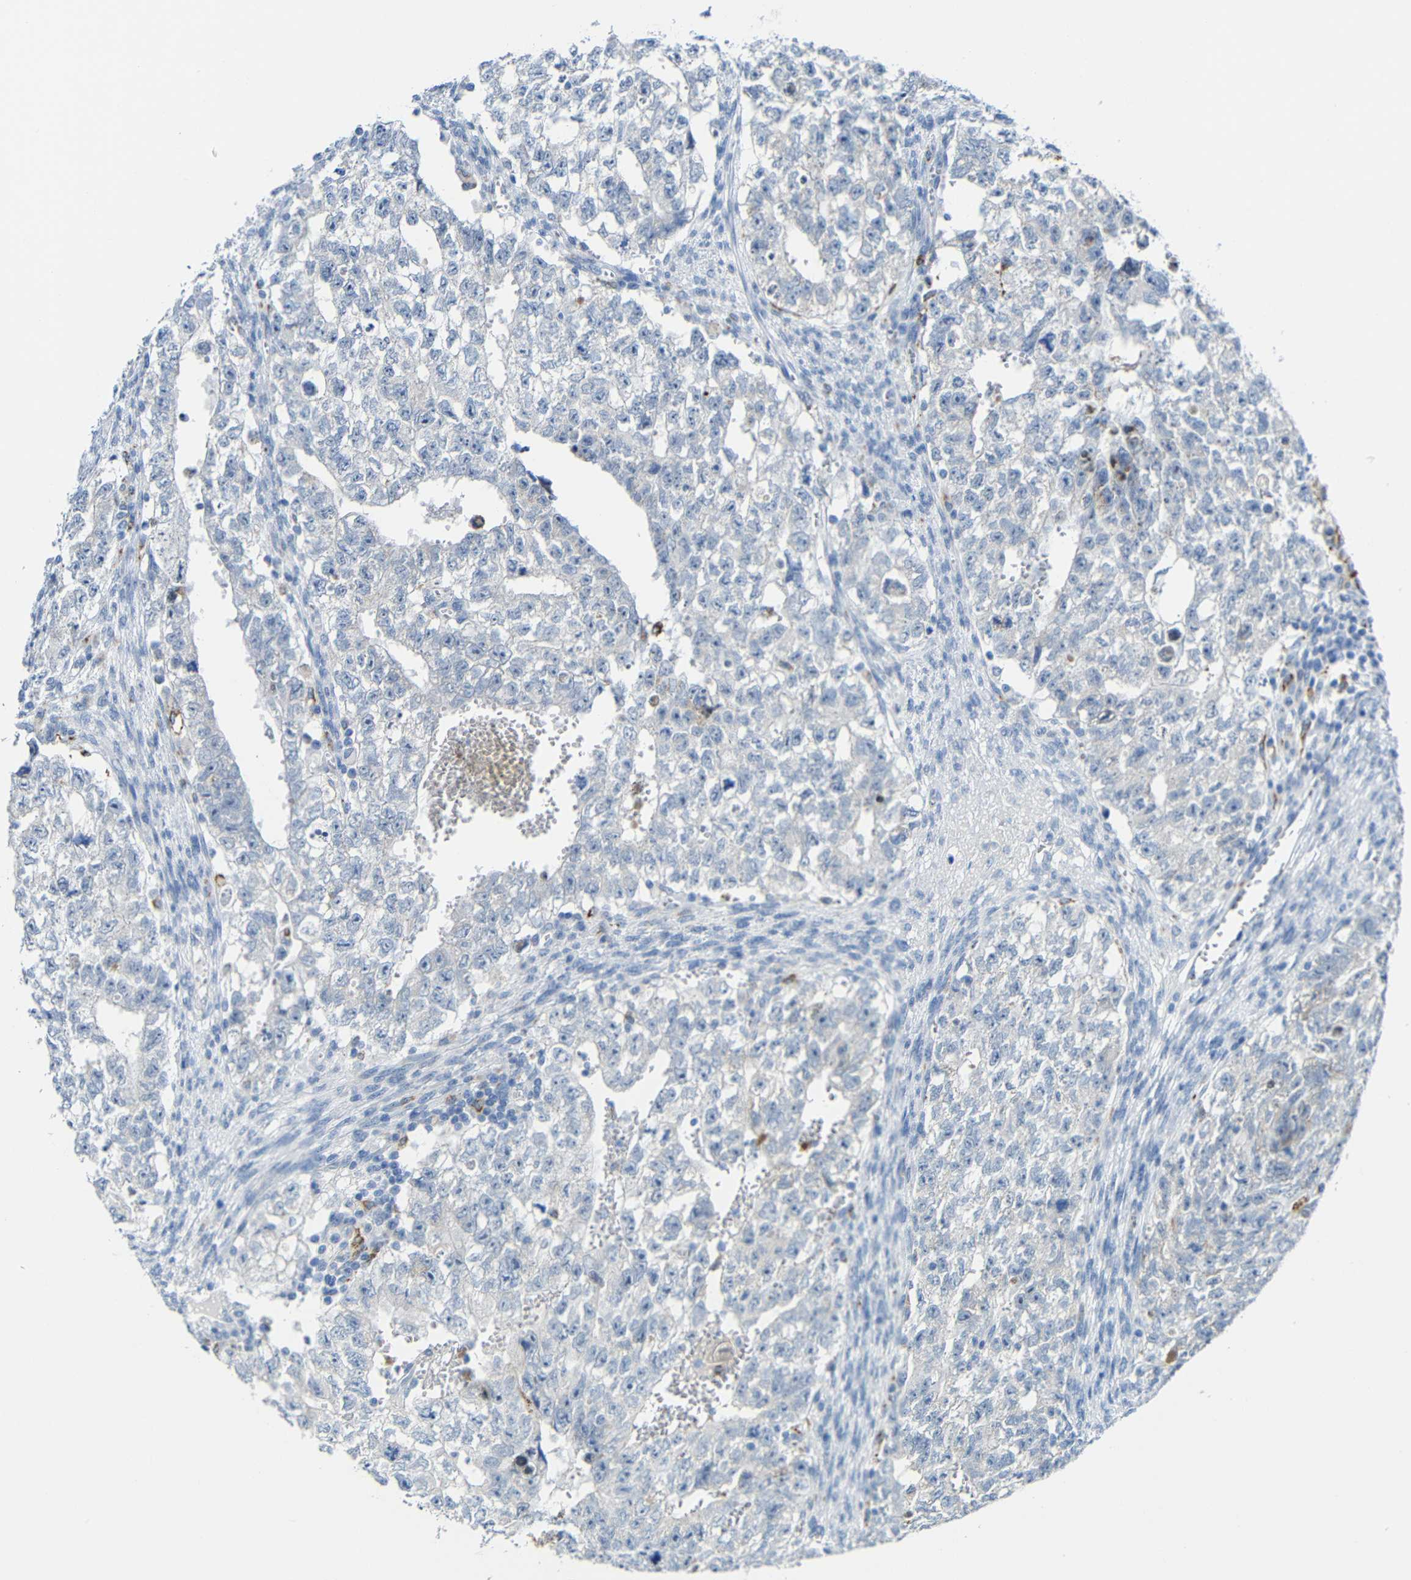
{"staining": {"intensity": "negative", "quantity": "none", "location": "none"}, "tissue": "testis cancer", "cell_type": "Tumor cells", "image_type": "cancer", "snomed": [{"axis": "morphology", "description": "Seminoma, NOS"}, {"axis": "morphology", "description": "Carcinoma, Embryonal, NOS"}, {"axis": "topography", "description": "Testis"}], "caption": "Tumor cells show no significant expression in testis cancer. (DAB (3,3'-diaminobenzidine) IHC, high magnification).", "gene": "C15orf48", "patient": {"sex": "male", "age": 38}}